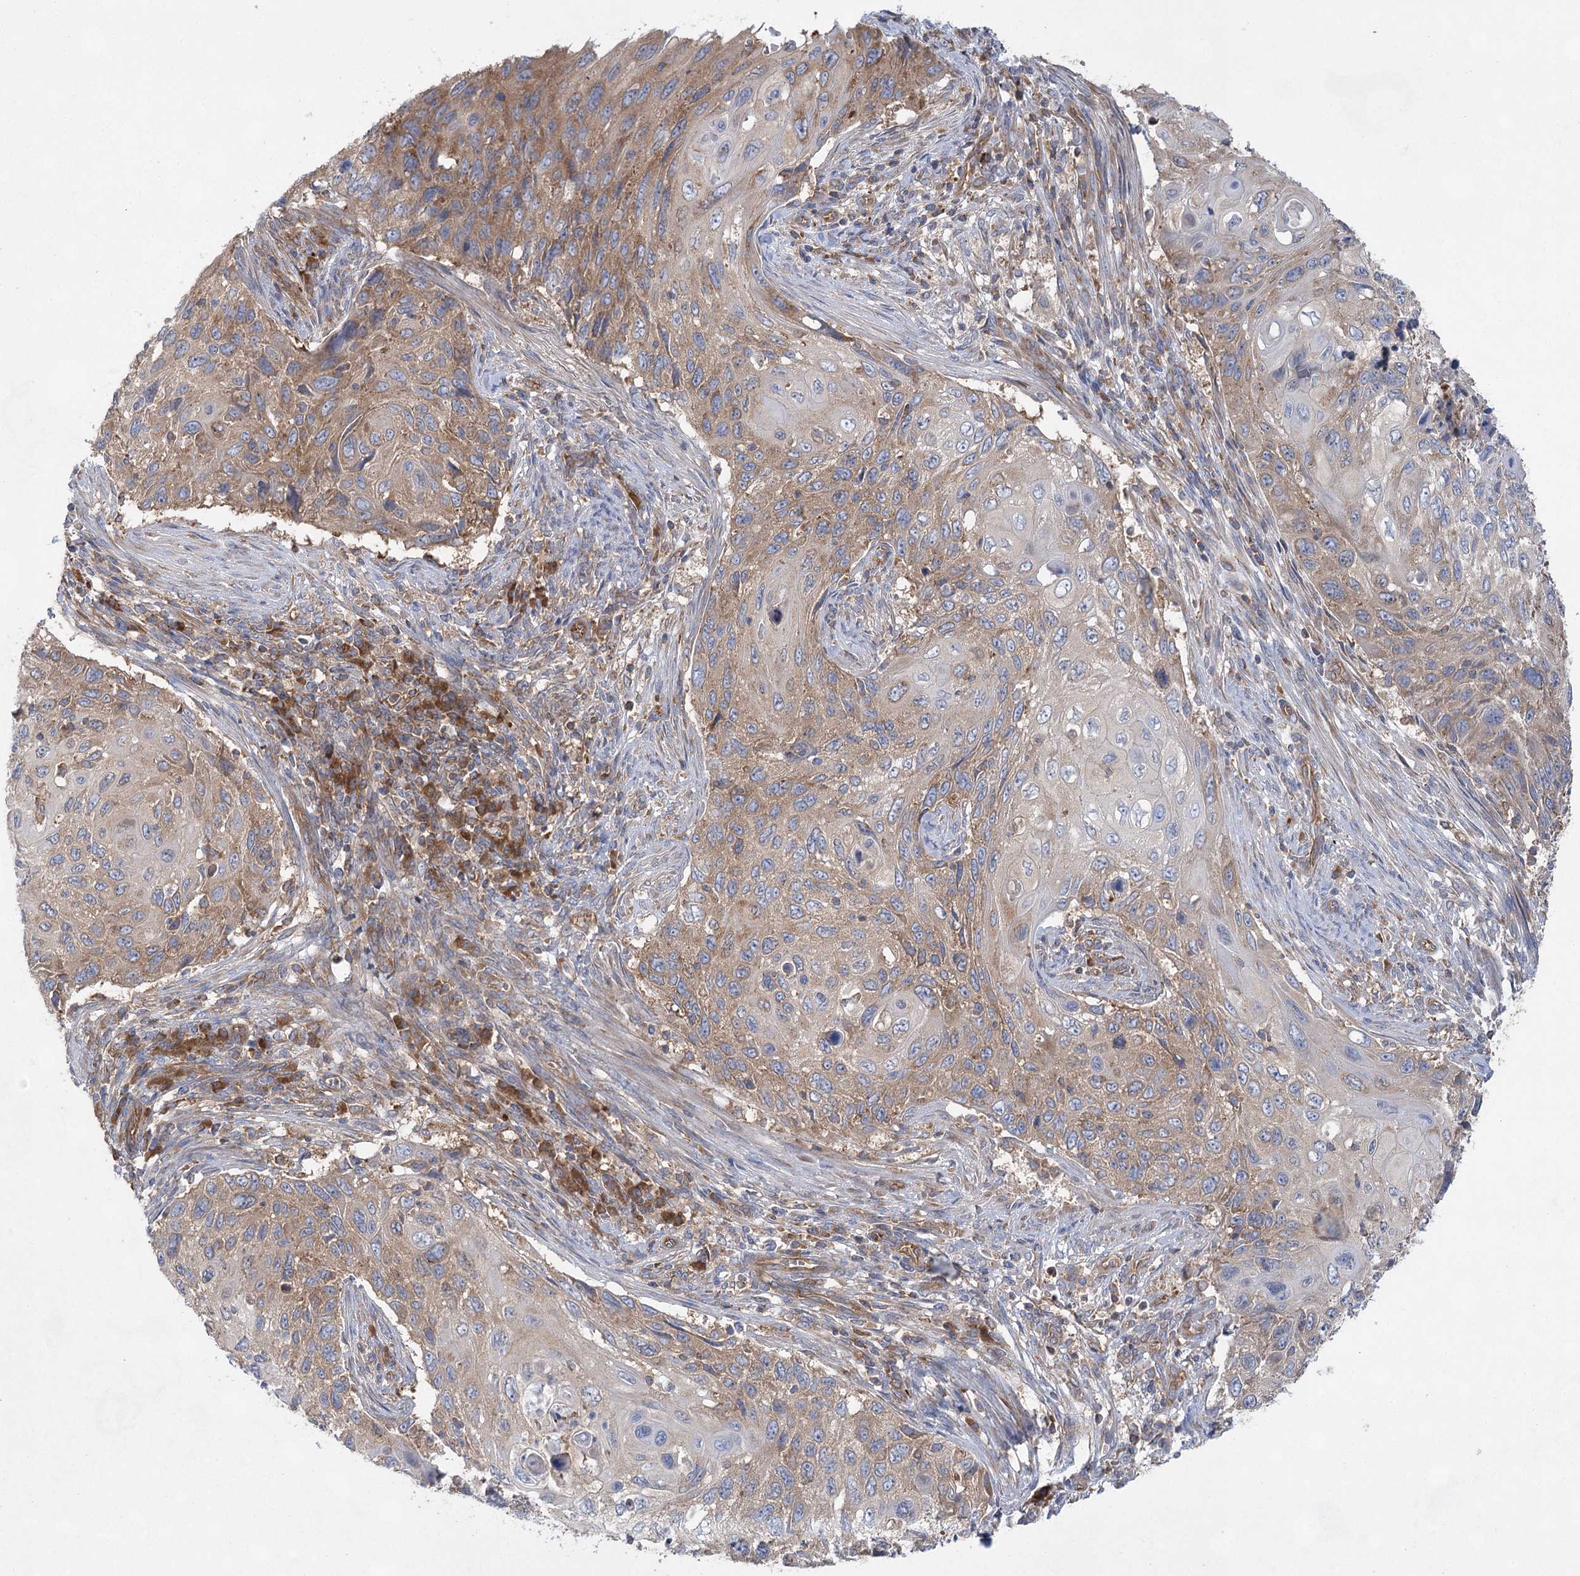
{"staining": {"intensity": "moderate", "quantity": ">75%", "location": "cytoplasmic/membranous"}, "tissue": "cervical cancer", "cell_type": "Tumor cells", "image_type": "cancer", "snomed": [{"axis": "morphology", "description": "Squamous cell carcinoma, NOS"}, {"axis": "topography", "description": "Cervix"}], "caption": "Protein staining of cervical cancer (squamous cell carcinoma) tissue exhibits moderate cytoplasmic/membranous expression in approximately >75% of tumor cells.", "gene": "EIF3A", "patient": {"sex": "female", "age": 70}}